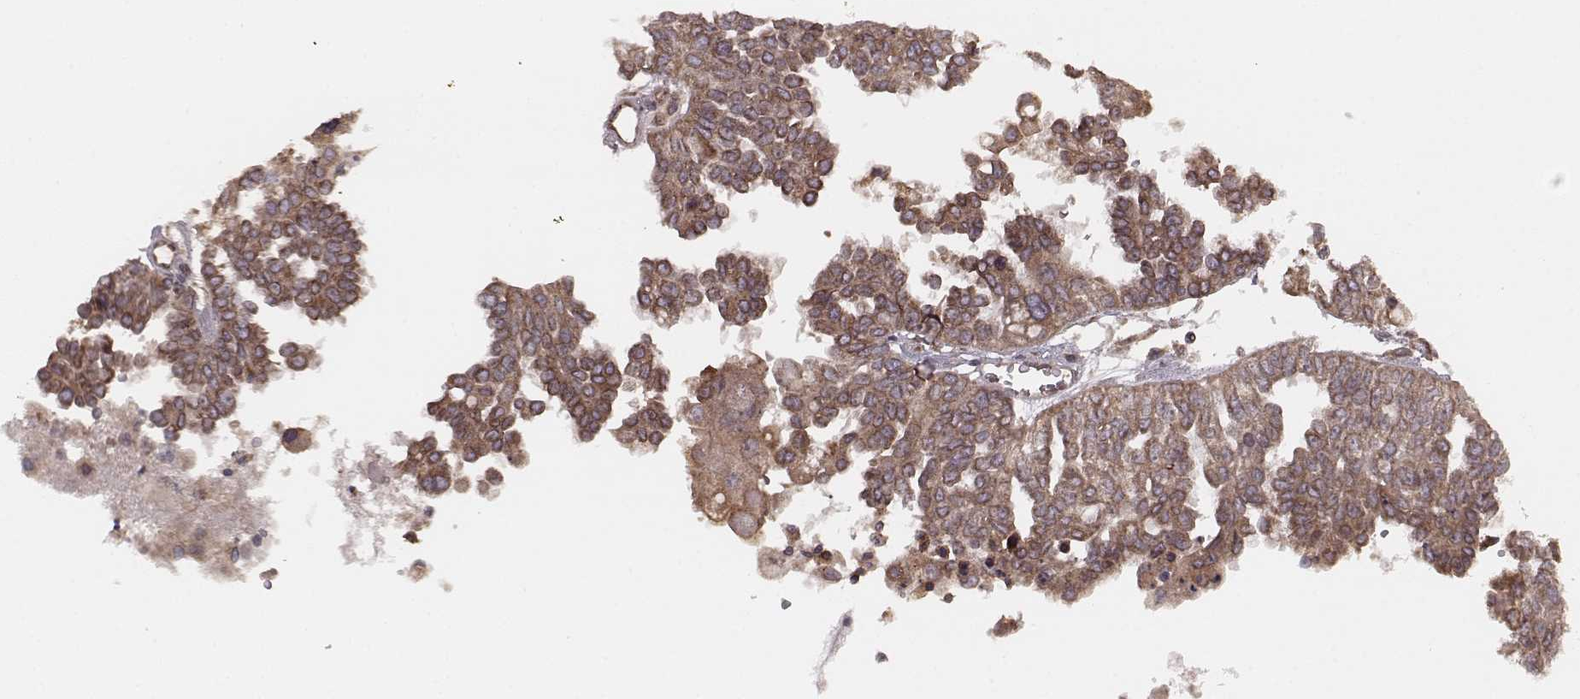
{"staining": {"intensity": "strong", "quantity": ">75%", "location": "cytoplasmic/membranous"}, "tissue": "ovarian cancer", "cell_type": "Tumor cells", "image_type": "cancer", "snomed": [{"axis": "morphology", "description": "Cystadenocarcinoma, serous, NOS"}, {"axis": "topography", "description": "Ovary"}], "caption": "The photomicrograph shows staining of serous cystadenocarcinoma (ovarian), revealing strong cytoplasmic/membranous protein positivity (brown color) within tumor cells.", "gene": "AGPAT1", "patient": {"sex": "female", "age": 53}}